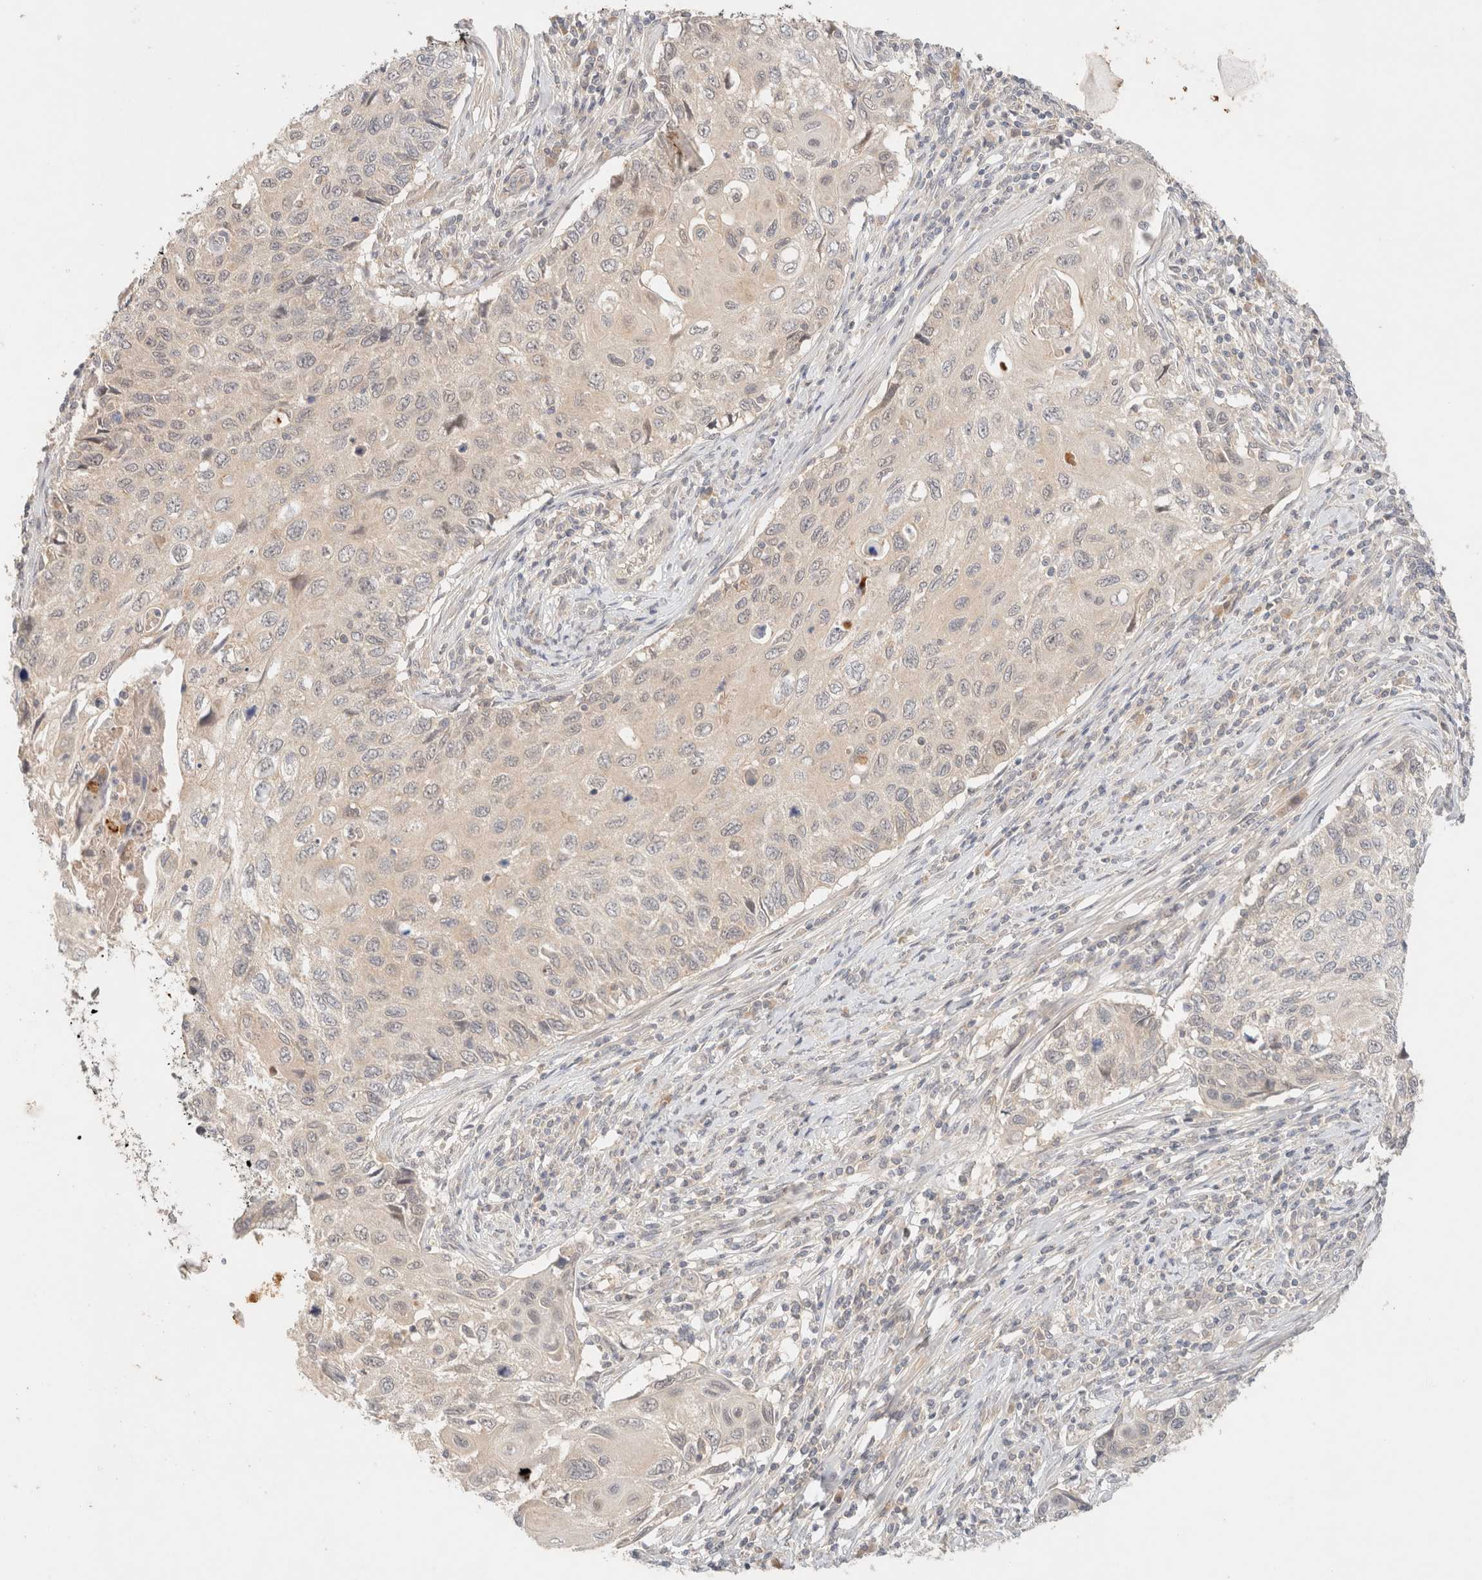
{"staining": {"intensity": "negative", "quantity": "none", "location": "none"}, "tissue": "cervical cancer", "cell_type": "Tumor cells", "image_type": "cancer", "snomed": [{"axis": "morphology", "description": "Squamous cell carcinoma, NOS"}, {"axis": "topography", "description": "Cervix"}], "caption": "An image of human squamous cell carcinoma (cervical) is negative for staining in tumor cells.", "gene": "SARM1", "patient": {"sex": "female", "age": 70}}